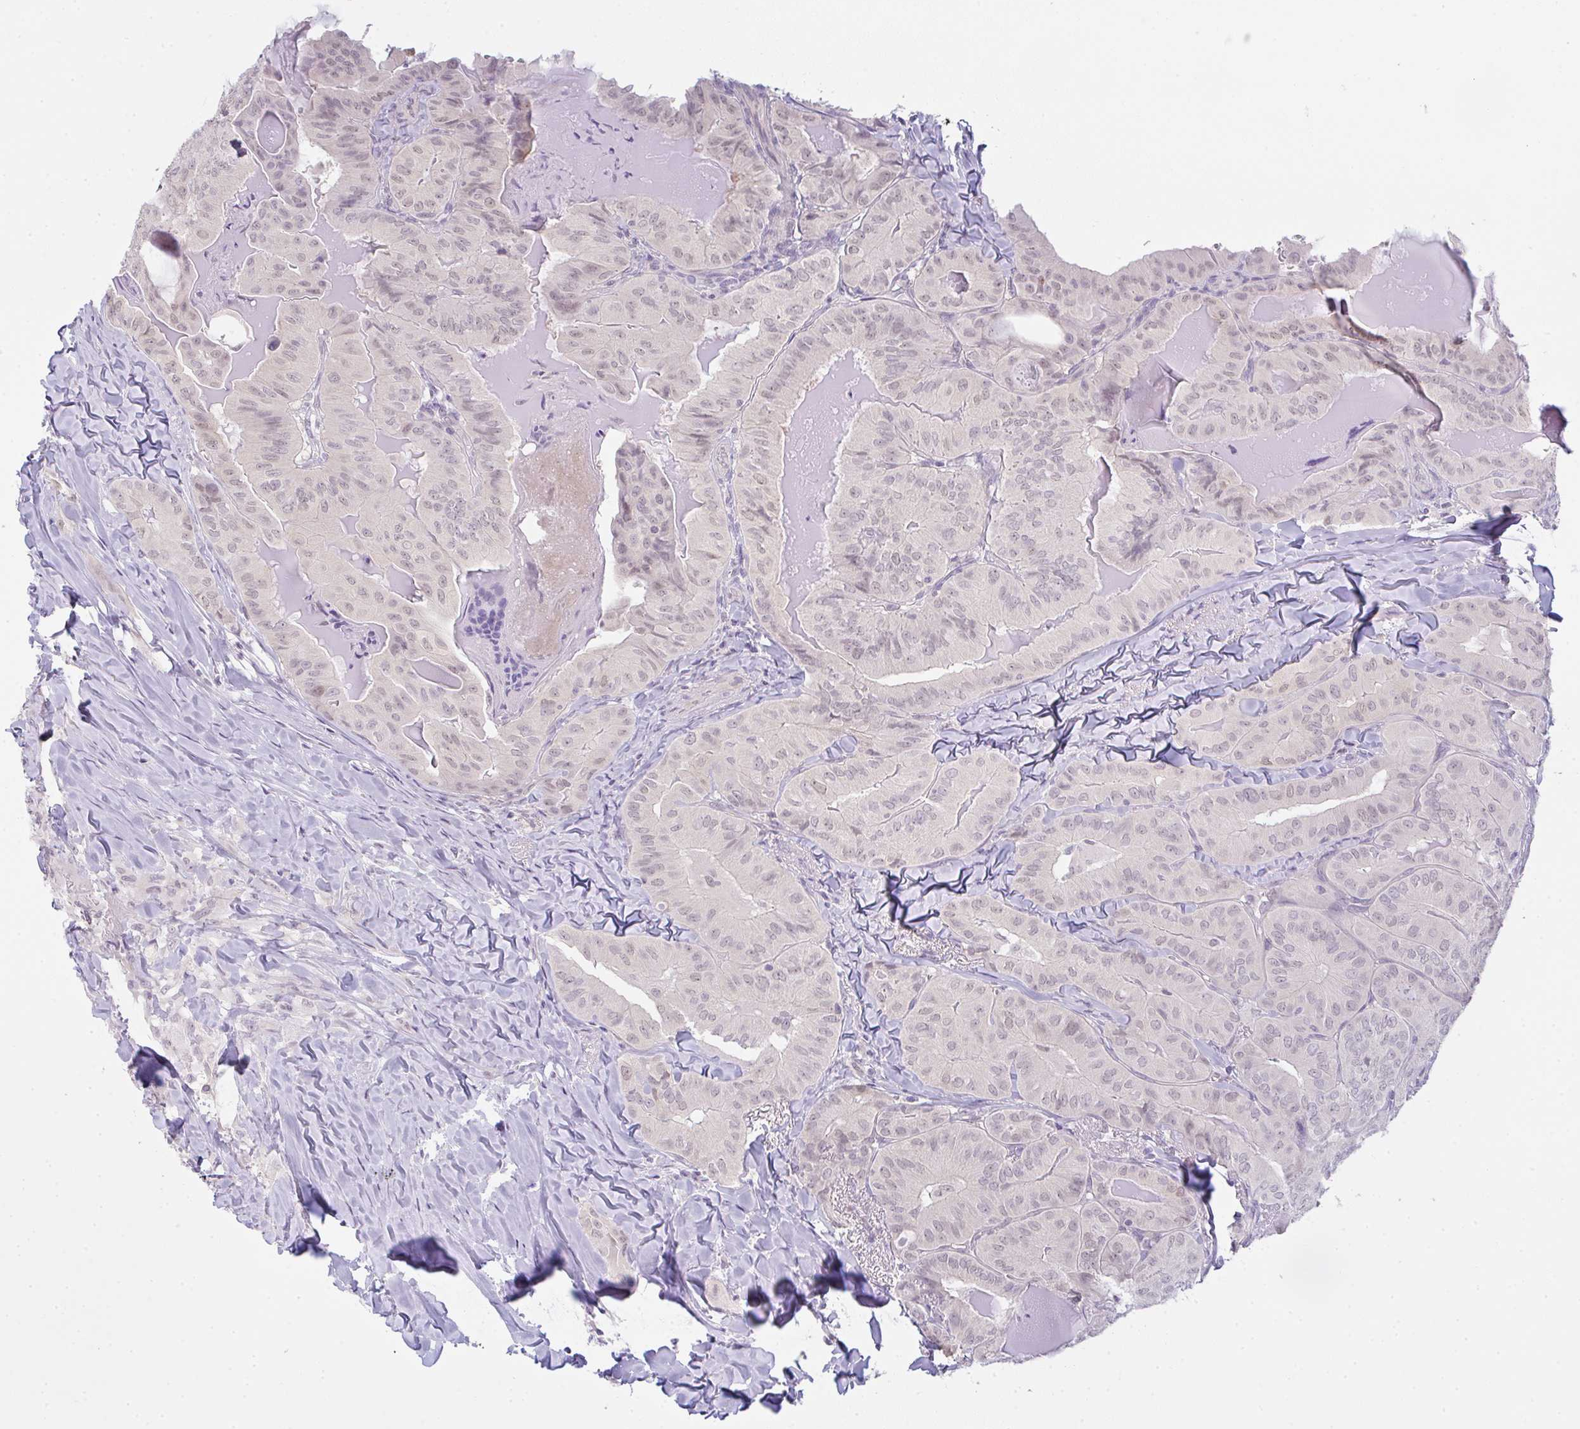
{"staining": {"intensity": "weak", "quantity": "25%-75%", "location": "nuclear"}, "tissue": "thyroid cancer", "cell_type": "Tumor cells", "image_type": "cancer", "snomed": [{"axis": "morphology", "description": "Papillary adenocarcinoma, NOS"}, {"axis": "topography", "description": "Thyroid gland"}], "caption": "Immunohistochemistry (IHC) photomicrograph of thyroid cancer (papillary adenocarcinoma) stained for a protein (brown), which demonstrates low levels of weak nuclear staining in approximately 25%-75% of tumor cells.", "gene": "CSE1L", "patient": {"sex": "female", "age": 68}}